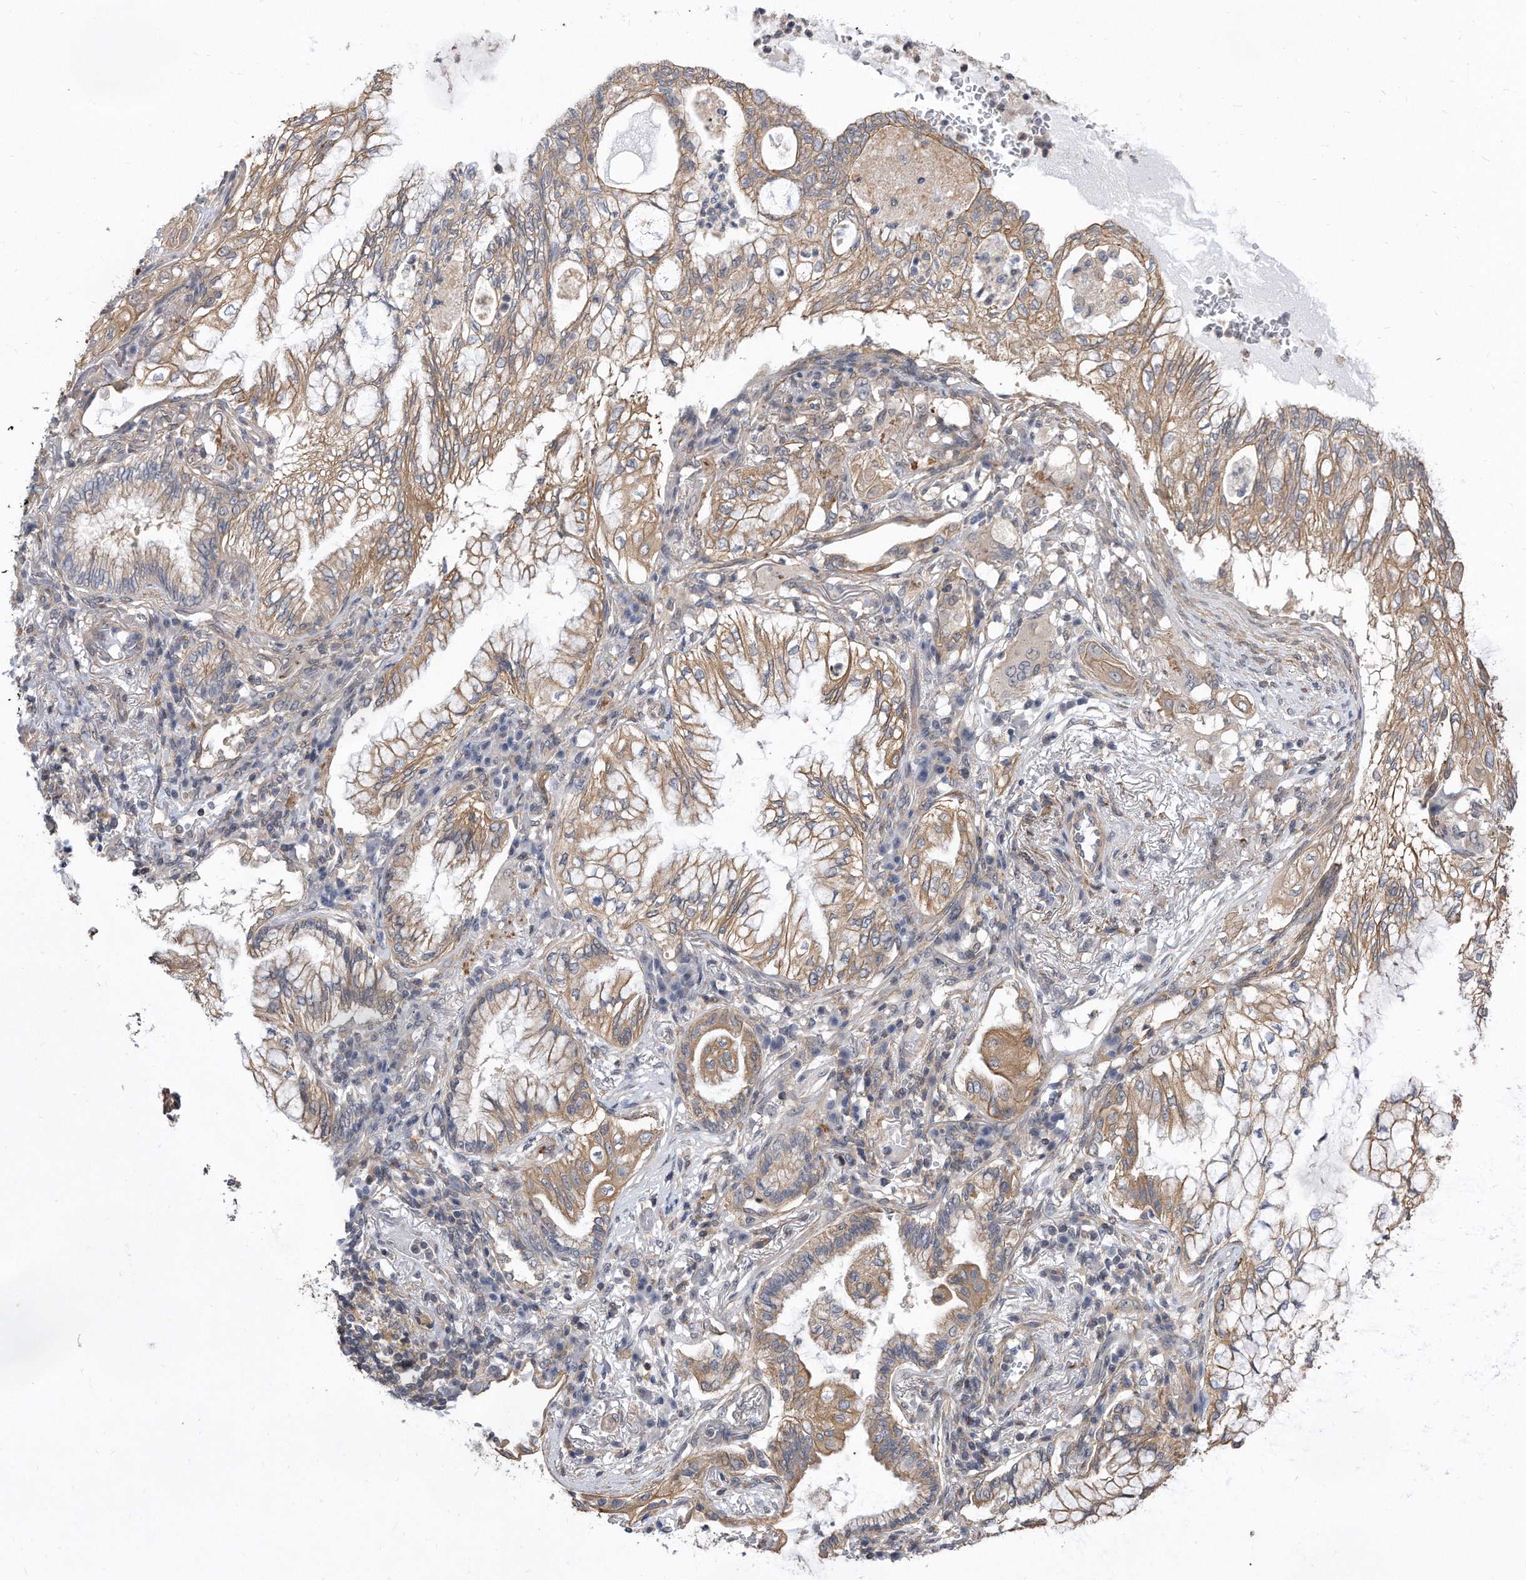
{"staining": {"intensity": "weak", "quantity": ">75%", "location": "cytoplasmic/membranous"}, "tissue": "lung cancer", "cell_type": "Tumor cells", "image_type": "cancer", "snomed": [{"axis": "morphology", "description": "Adenocarcinoma, NOS"}, {"axis": "topography", "description": "Lung"}], "caption": "Lung cancer (adenocarcinoma) stained for a protein (brown) exhibits weak cytoplasmic/membranous positive staining in approximately >75% of tumor cells.", "gene": "TCP1", "patient": {"sex": "female", "age": 70}}